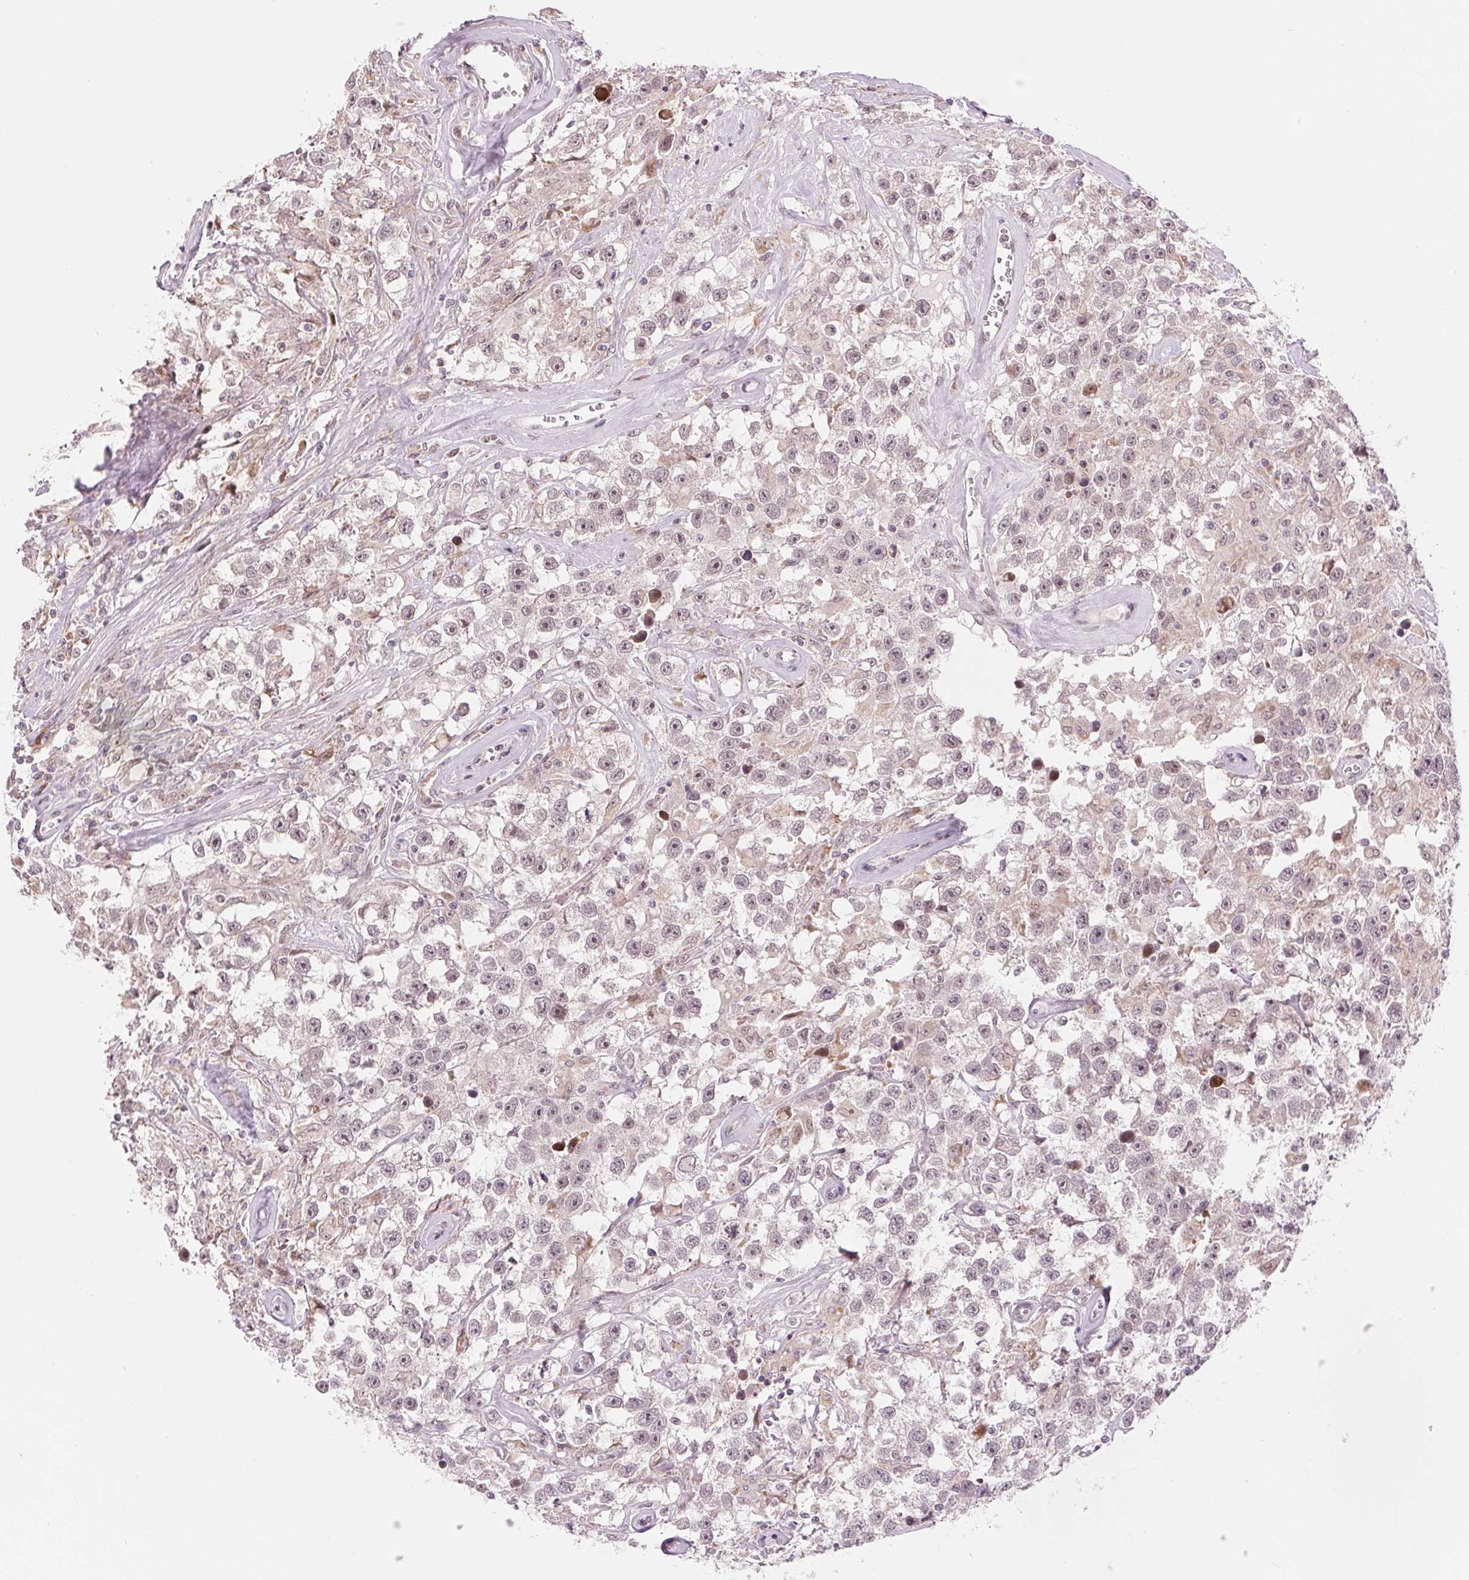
{"staining": {"intensity": "weak", "quantity": "<25%", "location": "nuclear"}, "tissue": "testis cancer", "cell_type": "Tumor cells", "image_type": "cancer", "snomed": [{"axis": "morphology", "description": "Seminoma, NOS"}, {"axis": "topography", "description": "Testis"}], "caption": "This image is of testis cancer (seminoma) stained with immunohistochemistry (IHC) to label a protein in brown with the nuclei are counter-stained blue. There is no positivity in tumor cells.", "gene": "ARHGAP32", "patient": {"sex": "male", "age": 43}}